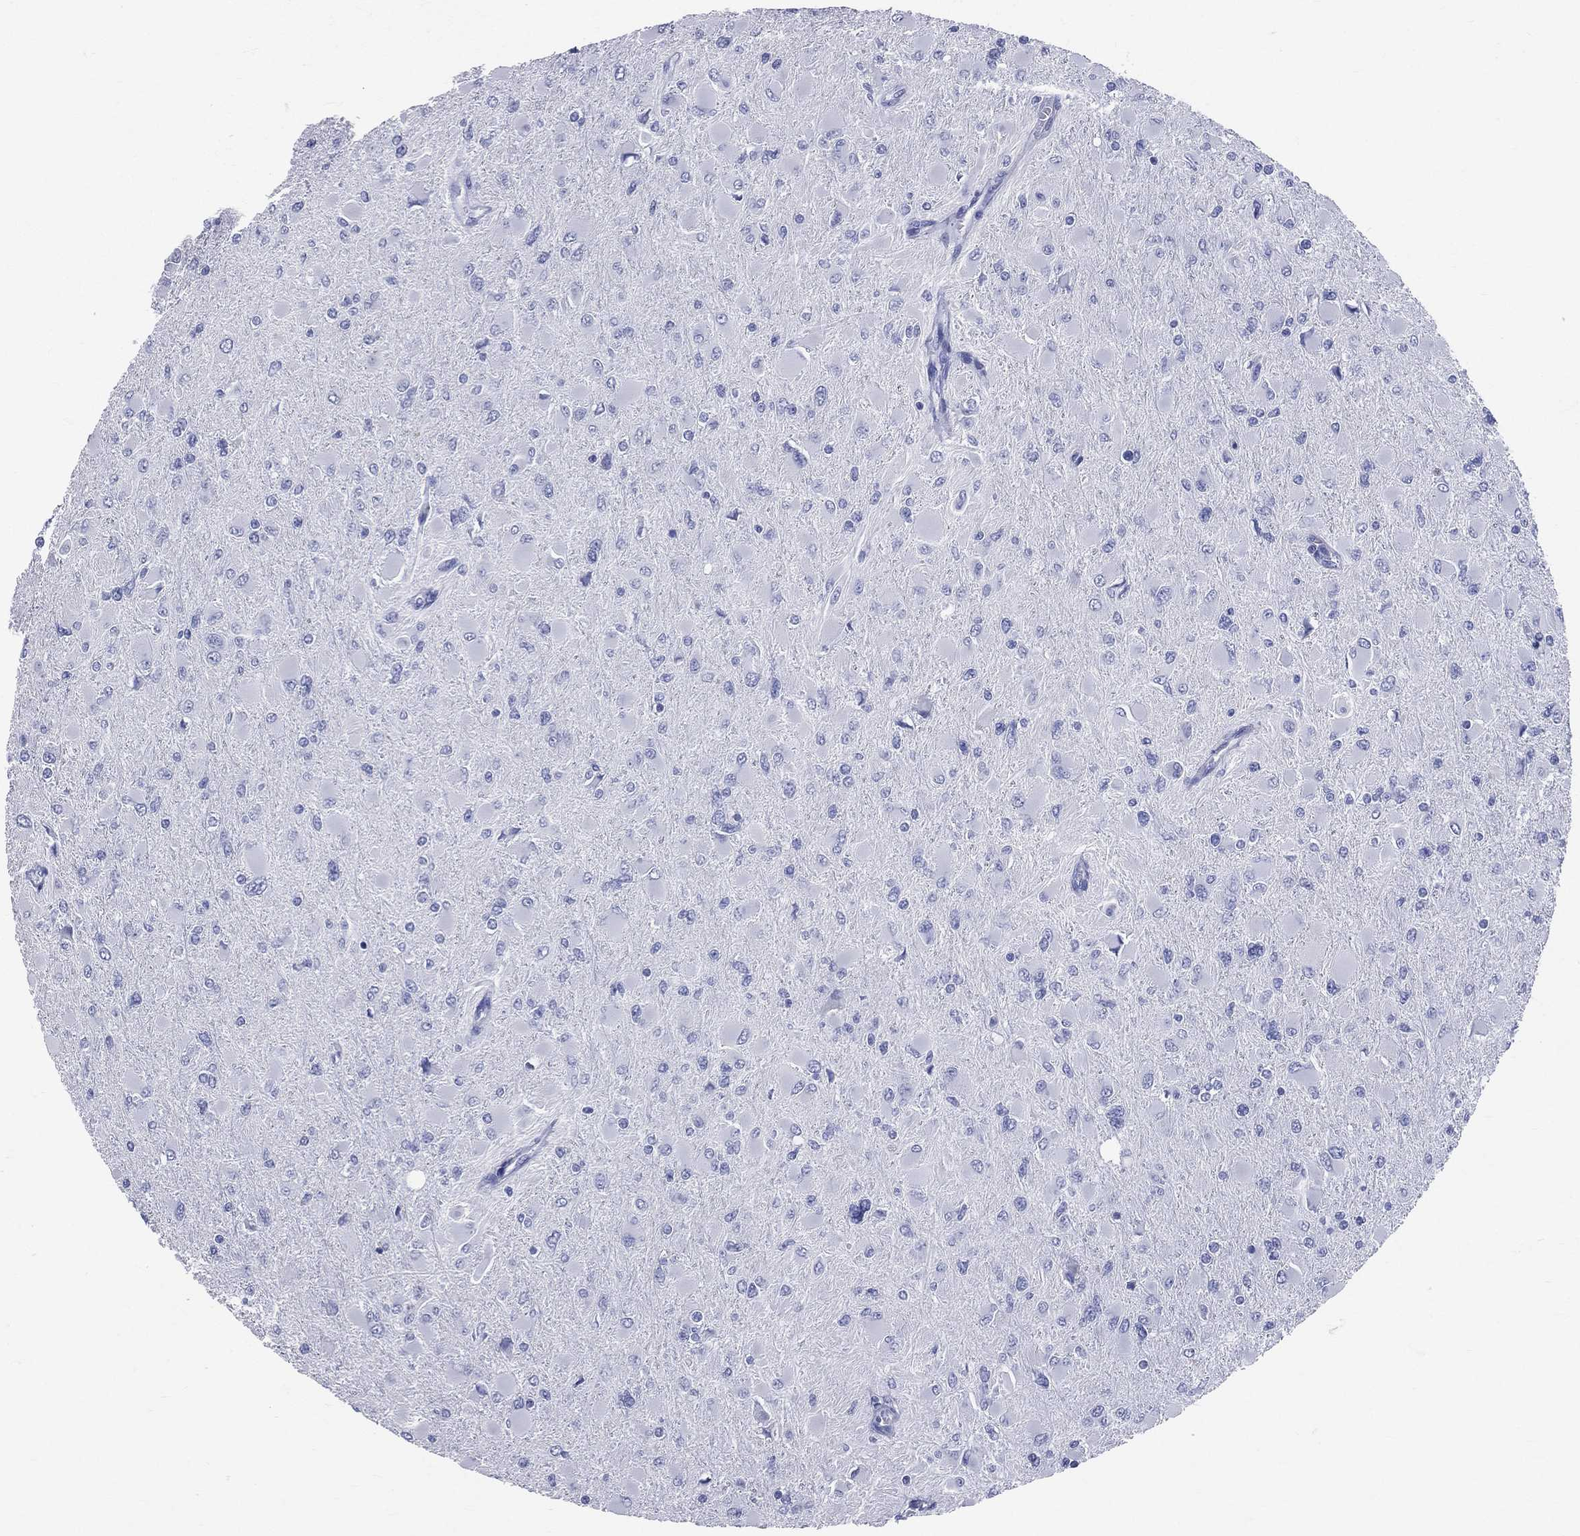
{"staining": {"intensity": "negative", "quantity": "none", "location": "none"}, "tissue": "glioma", "cell_type": "Tumor cells", "image_type": "cancer", "snomed": [{"axis": "morphology", "description": "Glioma, malignant, High grade"}, {"axis": "topography", "description": "Cerebral cortex"}], "caption": "IHC micrograph of neoplastic tissue: glioma stained with DAB displays no significant protein positivity in tumor cells. The staining was performed using DAB (3,3'-diaminobenzidine) to visualize the protein expression in brown, while the nuclei were stained in blue with hematoxylin (Magnification: 20x).", "gene": "PGLYRP1", "patient": {"sex": "female", "age": 36}}